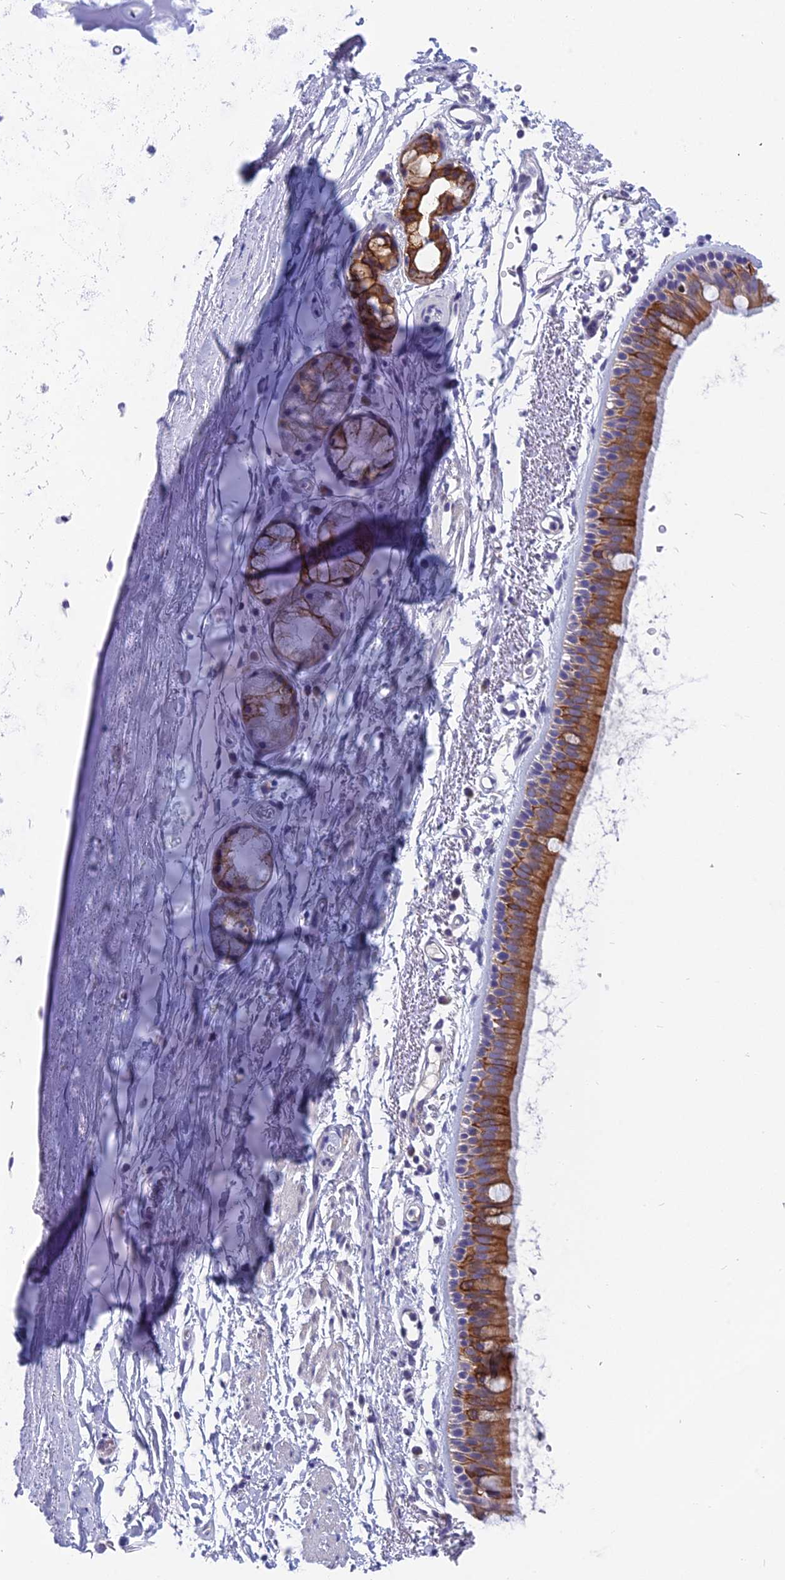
{"staining": {"intensity": "moderate", "quantity": ">75%", "location": "cytoplasmic/membranous"}, "tissue": "bronchus", "cell_type": "Respiratory epithelial cells", "image_type": "normal", "snomed": [{"axis": "morphology", "description": "Normal tissue, NOS"}, {"axis": "topography", "description": "Lymph node"}, {"axis": "topography", "description": "Bronchus"}], "caption": "Immunohistochemistry (IHC) (DAB) staining of benign bronchus demonstrates moderate cytoplasmic/membranous protein positivity in about >75% of respiratory epithelial cells.", "gene": "RBM41", "patient": {"sex": "female", "age": 70}}